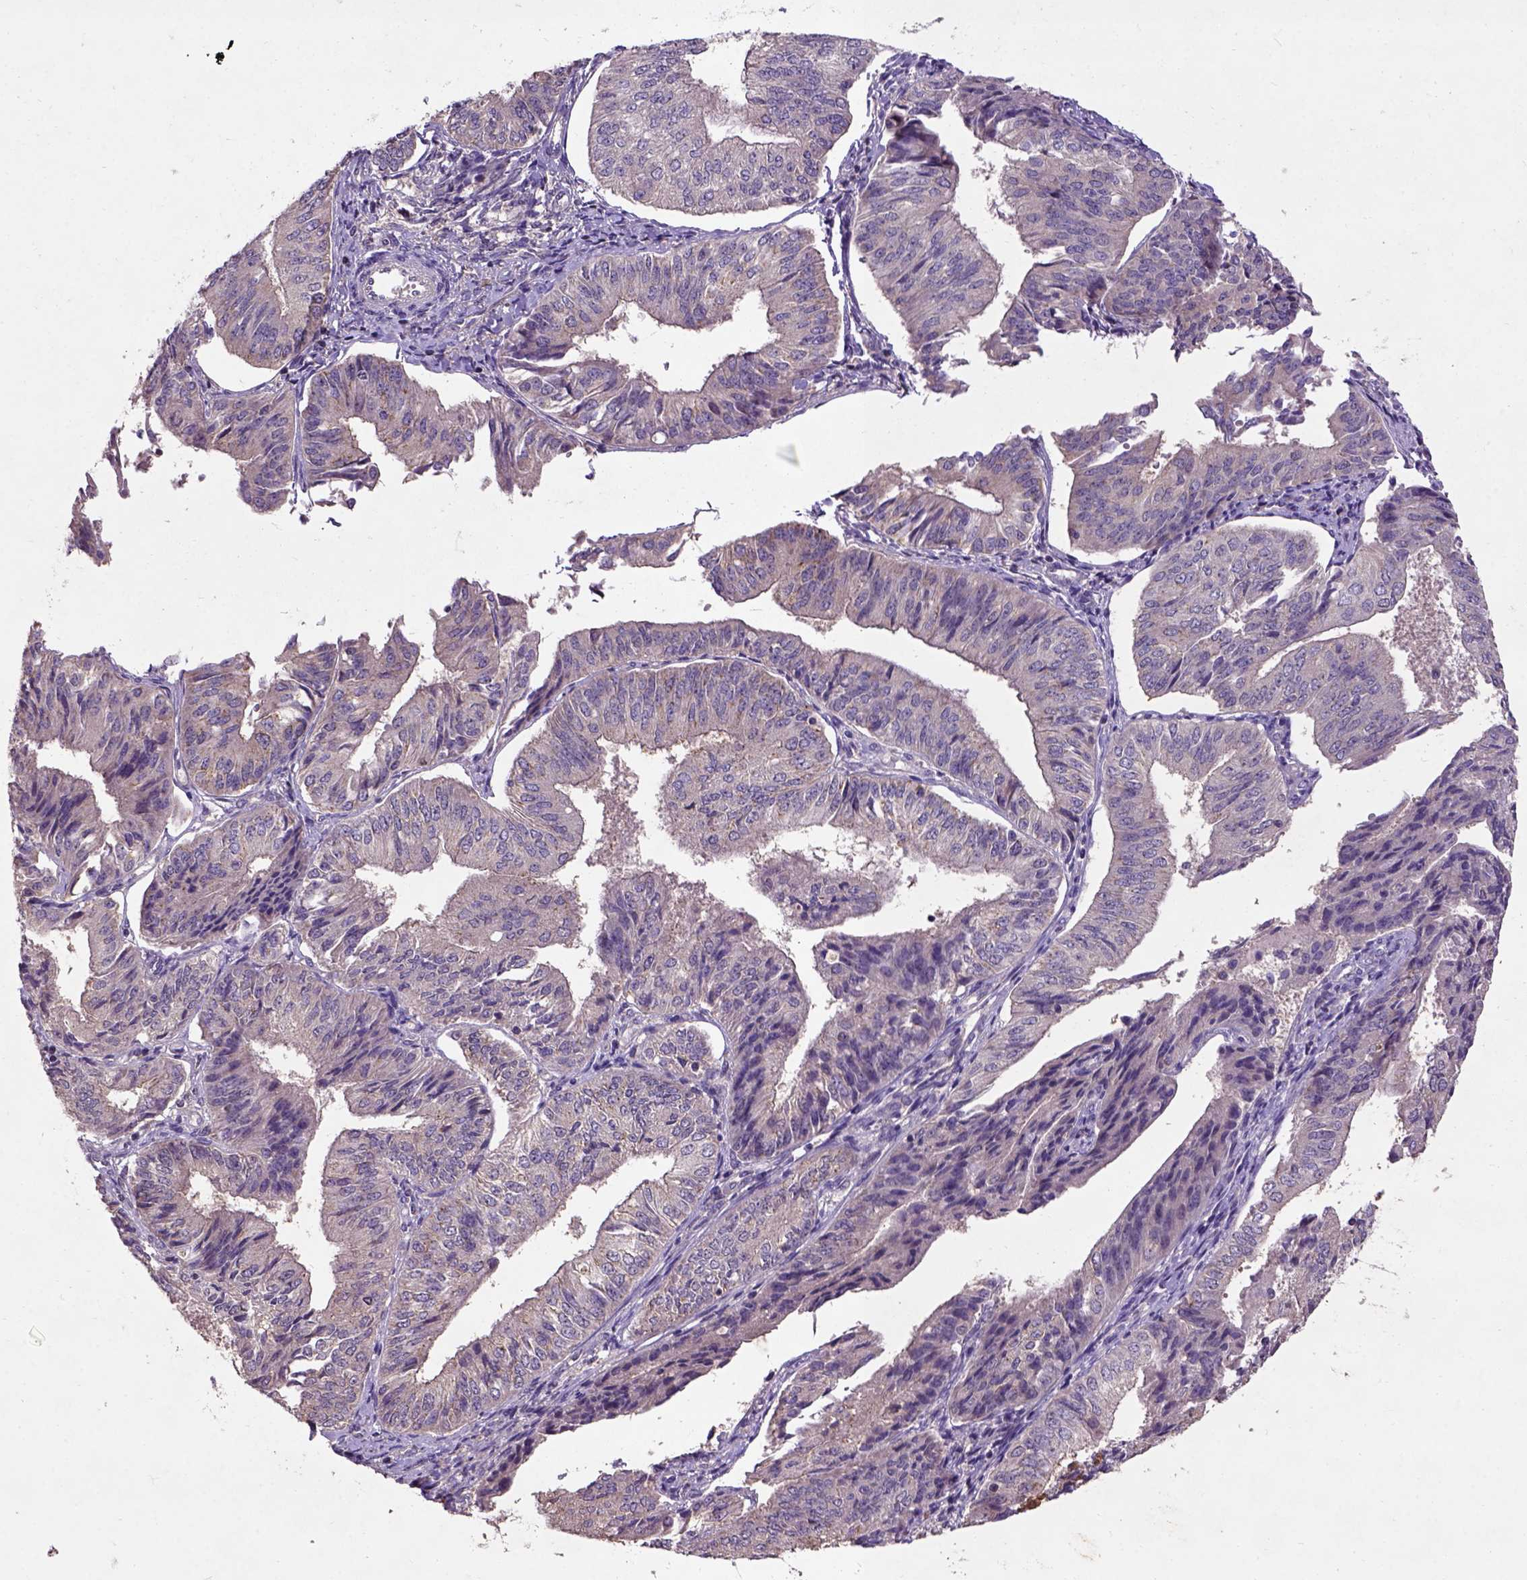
{"staining": {"intensity": "weak", "quantity": "25%-75%", "location": "cytoplasmic/membranous"}, "tissue": "endometrial cancer", "cell_type": "Tumor cells", "image_type": "cancer", "snomed": [{"axis": "morphology", "description": "Adenocarcinoma, NOS"}, {"axis": "topography", "description": "Endometrium"}], "caption": "Endometrial adenocarcinoma was stained to show a protein in brown. There is low levels of weak cytoplasmic/membranous positivity in approximately 25%-75% of tumor cells. Using DAB (3,3'-diaminobenzidine) (brown) and hematoxylin (blue) stains, captured at high magnification using brightfield microscopy.", "gene": "KBTBD8", "patient": {"sex": "female", "age": 58}}